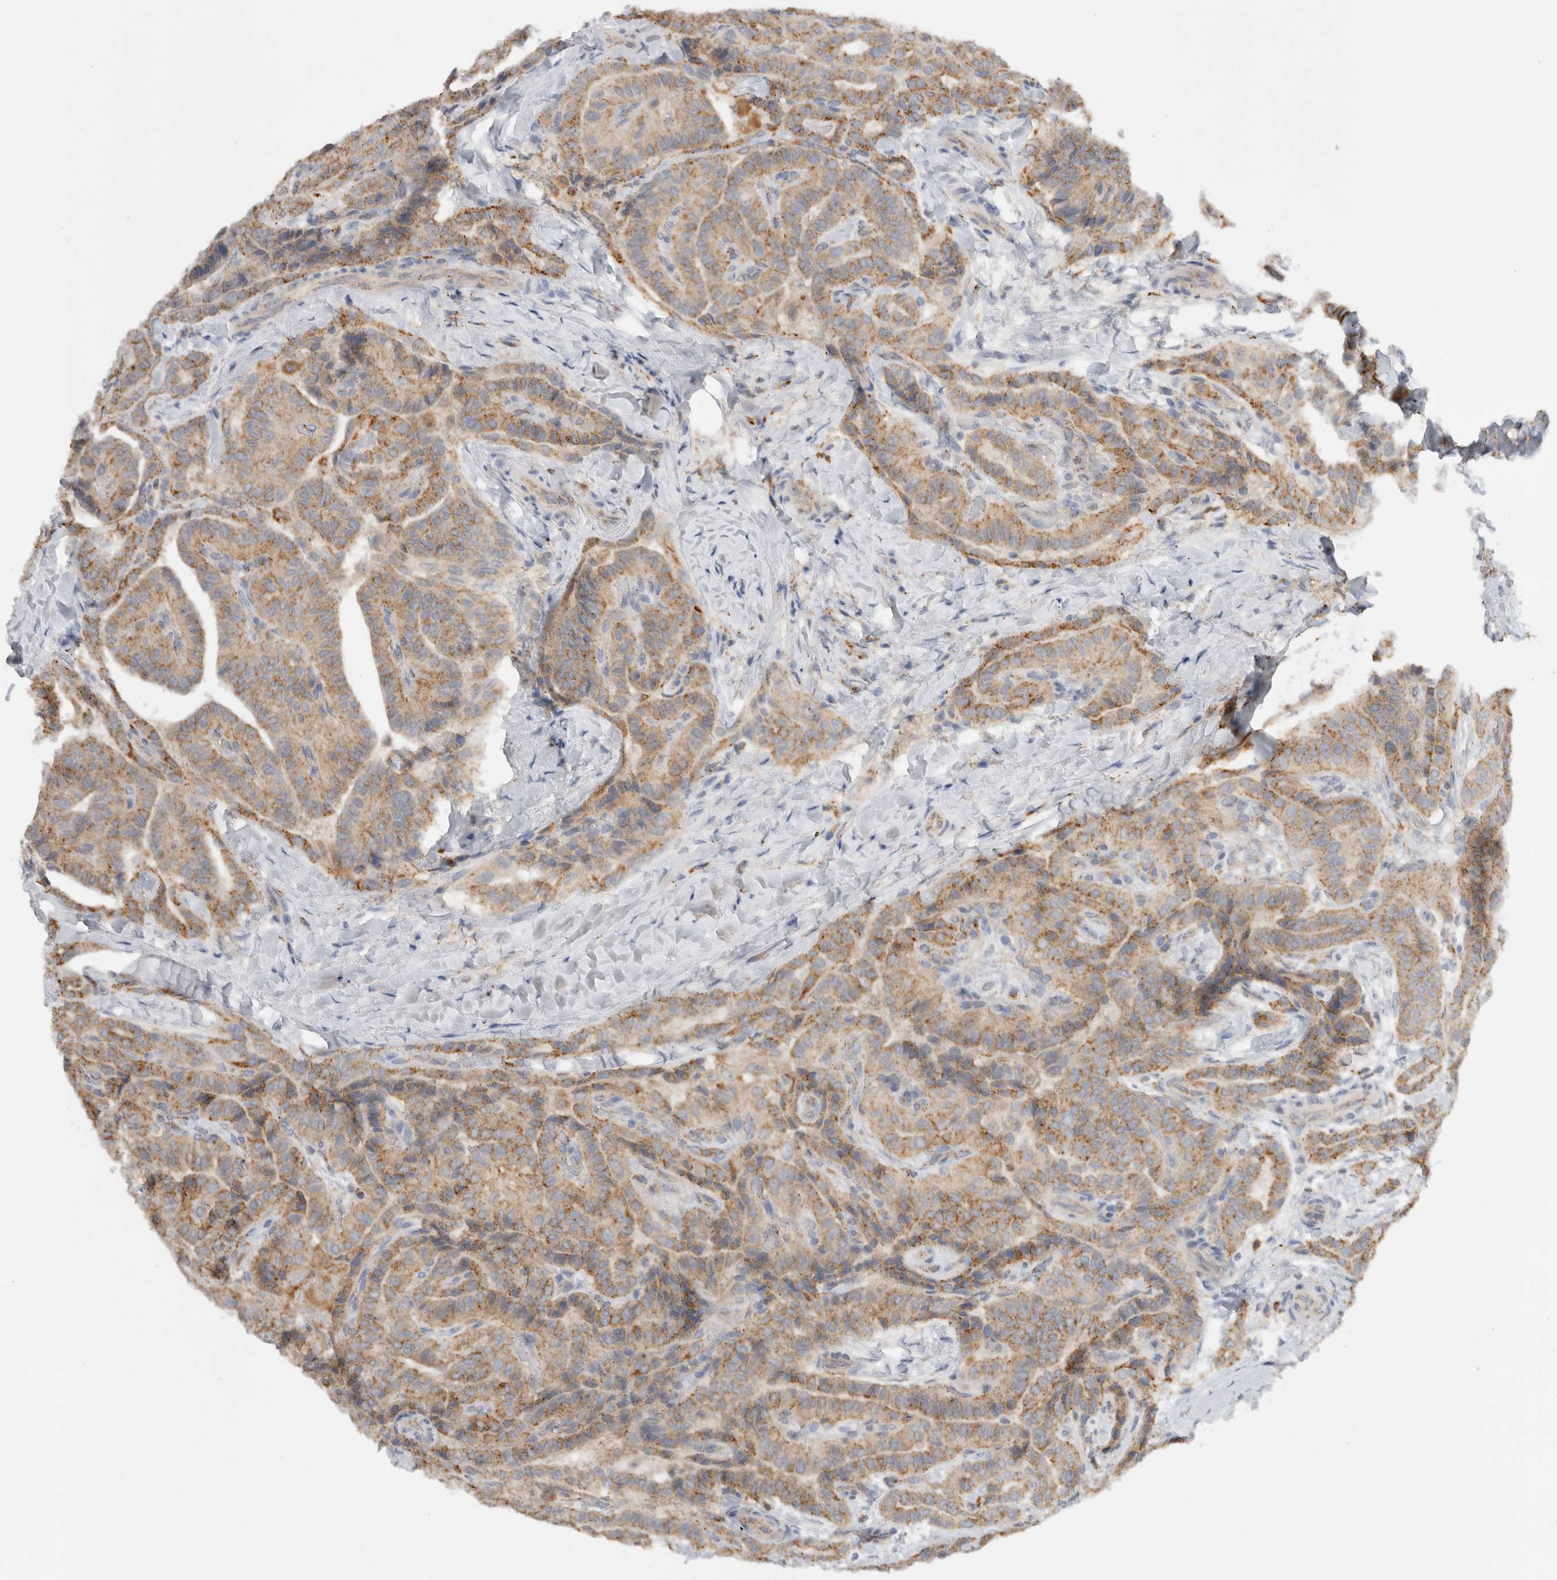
{"staining": {"intensity": "moderate", "quantity": ">75%", "location": "cytoplasmic/membranous"}, "tissue": "thyroid cancer", "cell_type": "Tumor cells", "image_type": "cancer", "snomed": [{"axis": "morphology", "description": "Papillary adenocarcinoma, NOS"}, {"axis": "topography", "description": "Thyroid gland"}], "caption": "Tumor cells display medium levels of moderate cytoplasmic/membranous expression in about >75% of cells in thyroid cancer (papillary adenocarcinoma).", "gene": "GNS", "patient": {"sex": "male", "age": 77}}